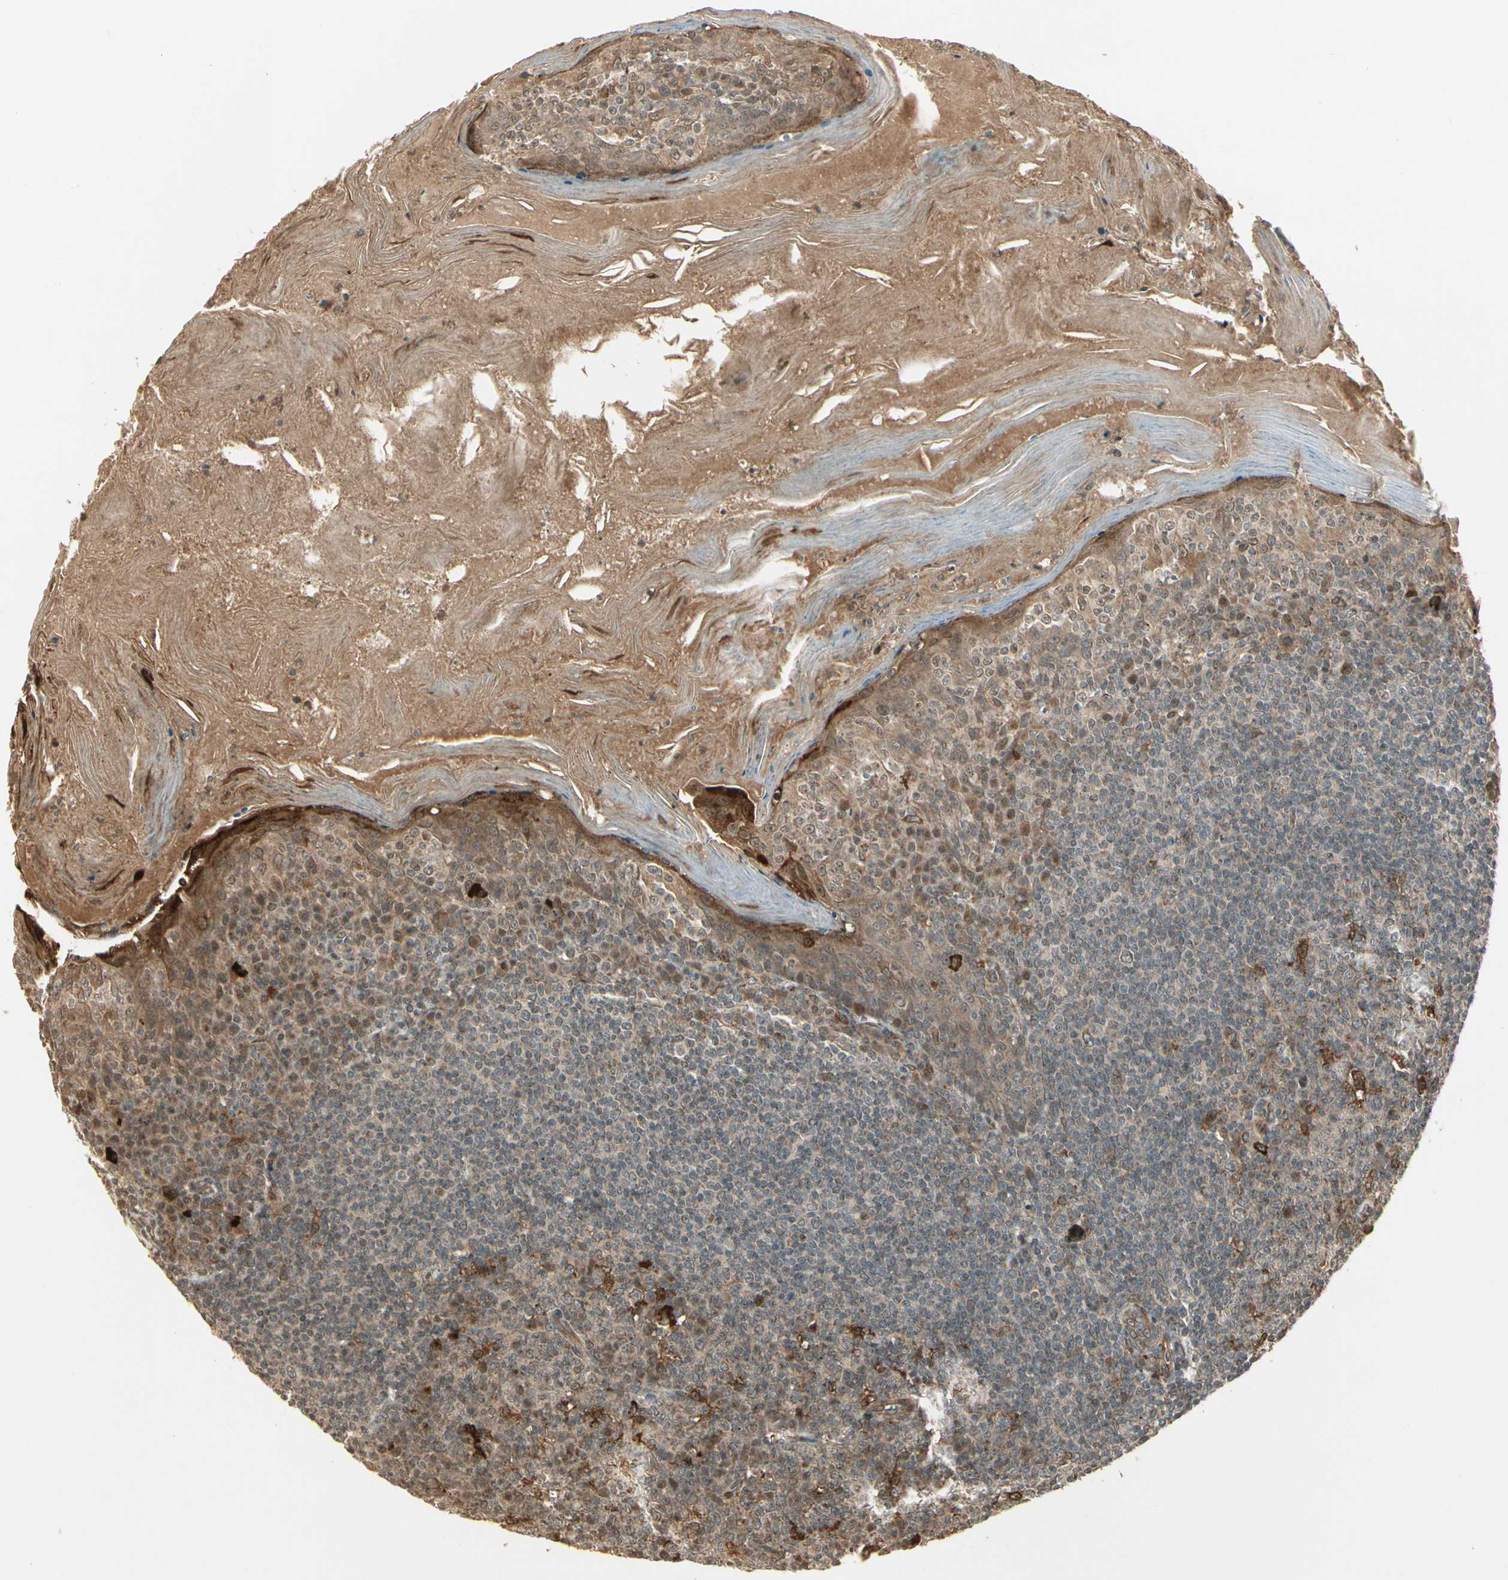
{"staining": {"intensity": "strong", "quantity": "<25%", "location": "cytoplasmic/membranous"}, "tissue": "tonsil", "cell_type": "Germinal center cells", "image_type": "normal", "snomed": [{"axis": "morphology", "description": "Normal tissue, NOS"}, {"axis": "topography", "description": "Tonsil"}], "caption": "Normal tonsil was stained to show a protein in brown. There is medium levels of strong cytoplasmic/membranous positivity in approximately <25% of germinal center cells. (Brightfield microscopy of DAB IHC at high magnification).", "gene": "GLUL", "patient": {"sex": "male", "age": 31}}